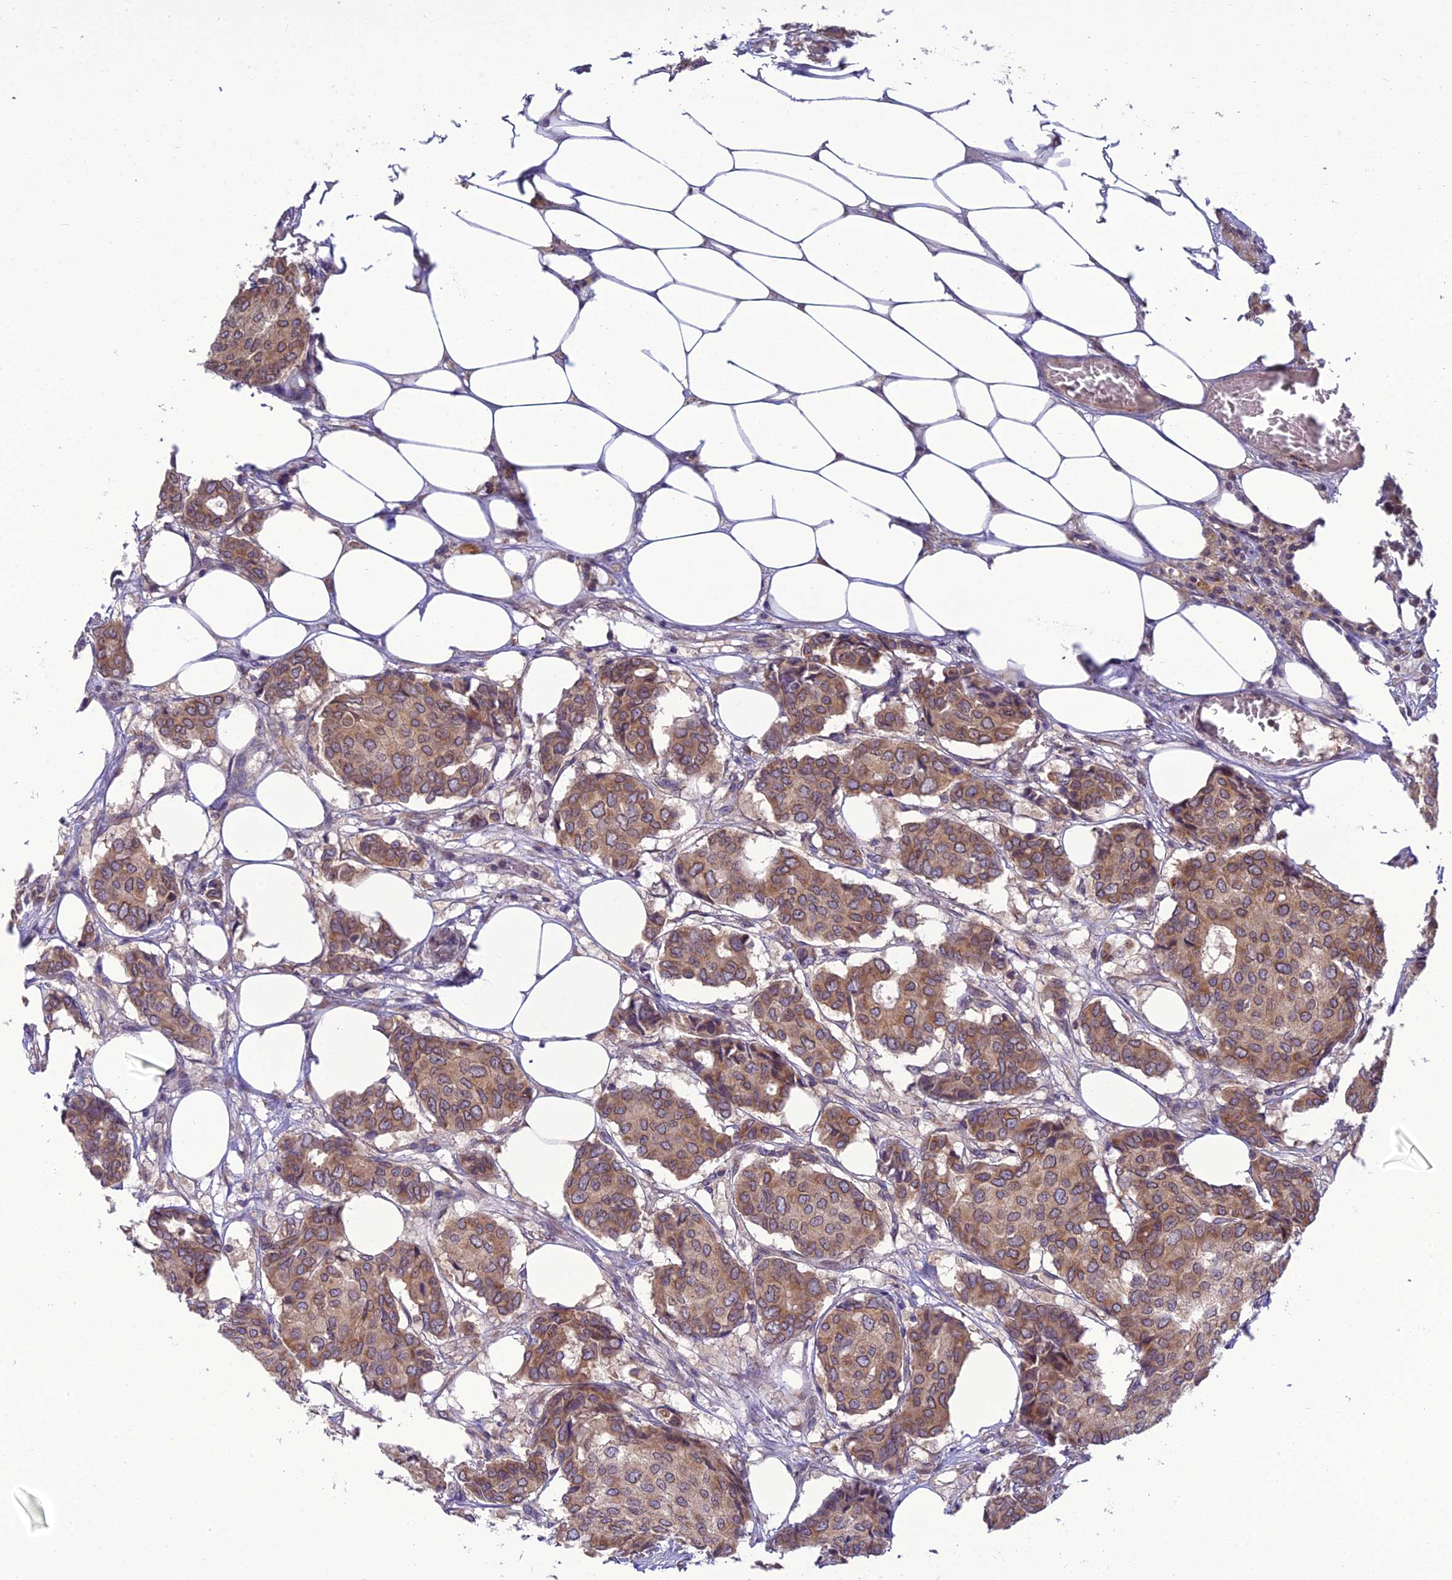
{"staining": {"intensity": "moderate", "quantity": ">75%", "location": "cytoplasmic/membranous"}, "tissue": "breast cancer", "cell_type": "Tumor cells", "image_type": "cancer", "snomed": [{"axis": "morphology", "description": "Duct carcinoma"}, {"axis": "topography", "description": "Breast"}], "caption": "About >75% of tumor cells in invasive ductal carcinoma (breast) show moderate cytoplasmic/membranous protein positivity as visualized by brown immunohistochemical staining.", "gene": "GOLPH3", "patient": {"sex": "female", "age": 75}}